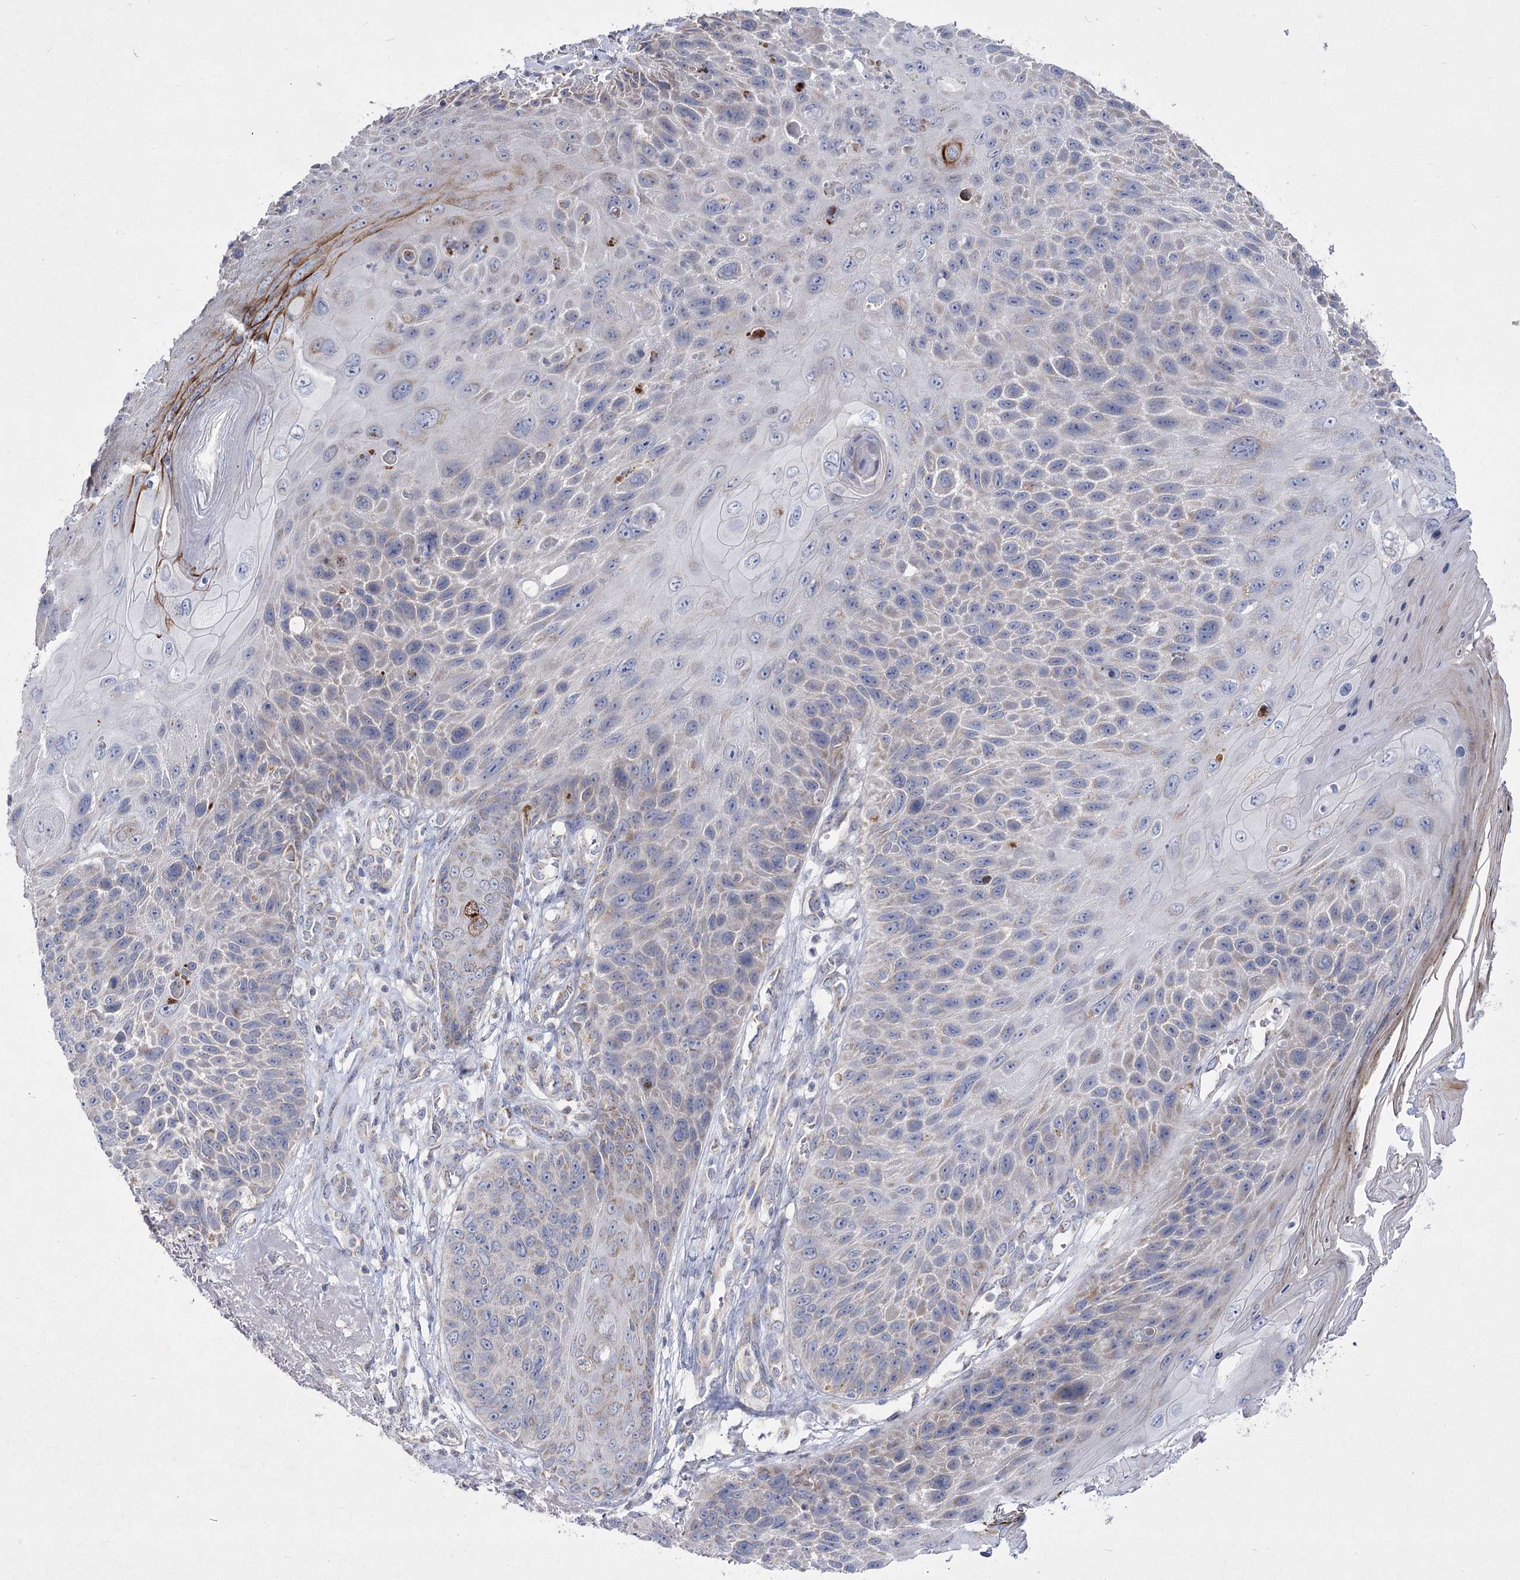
{"staining": {"intensity": "weak", "quantity": "<25%", "location": "cytoplasmic/membranous"}, "tissue": "skin cancer", "cell_type": "Tumor cells", "image_type": "cancer", "snomed": [{"axis": "morphology", "description": "Squamous cell carcinoma, NOS"}, {"axis": "topography", "description": "Skin"}], "caption": "The immunohistochemistry micrograph has no significant expression in tumor cells of skin cancer tissue.", "gene": "PDHB", "patient": {"sex": "female", "age": 88}}